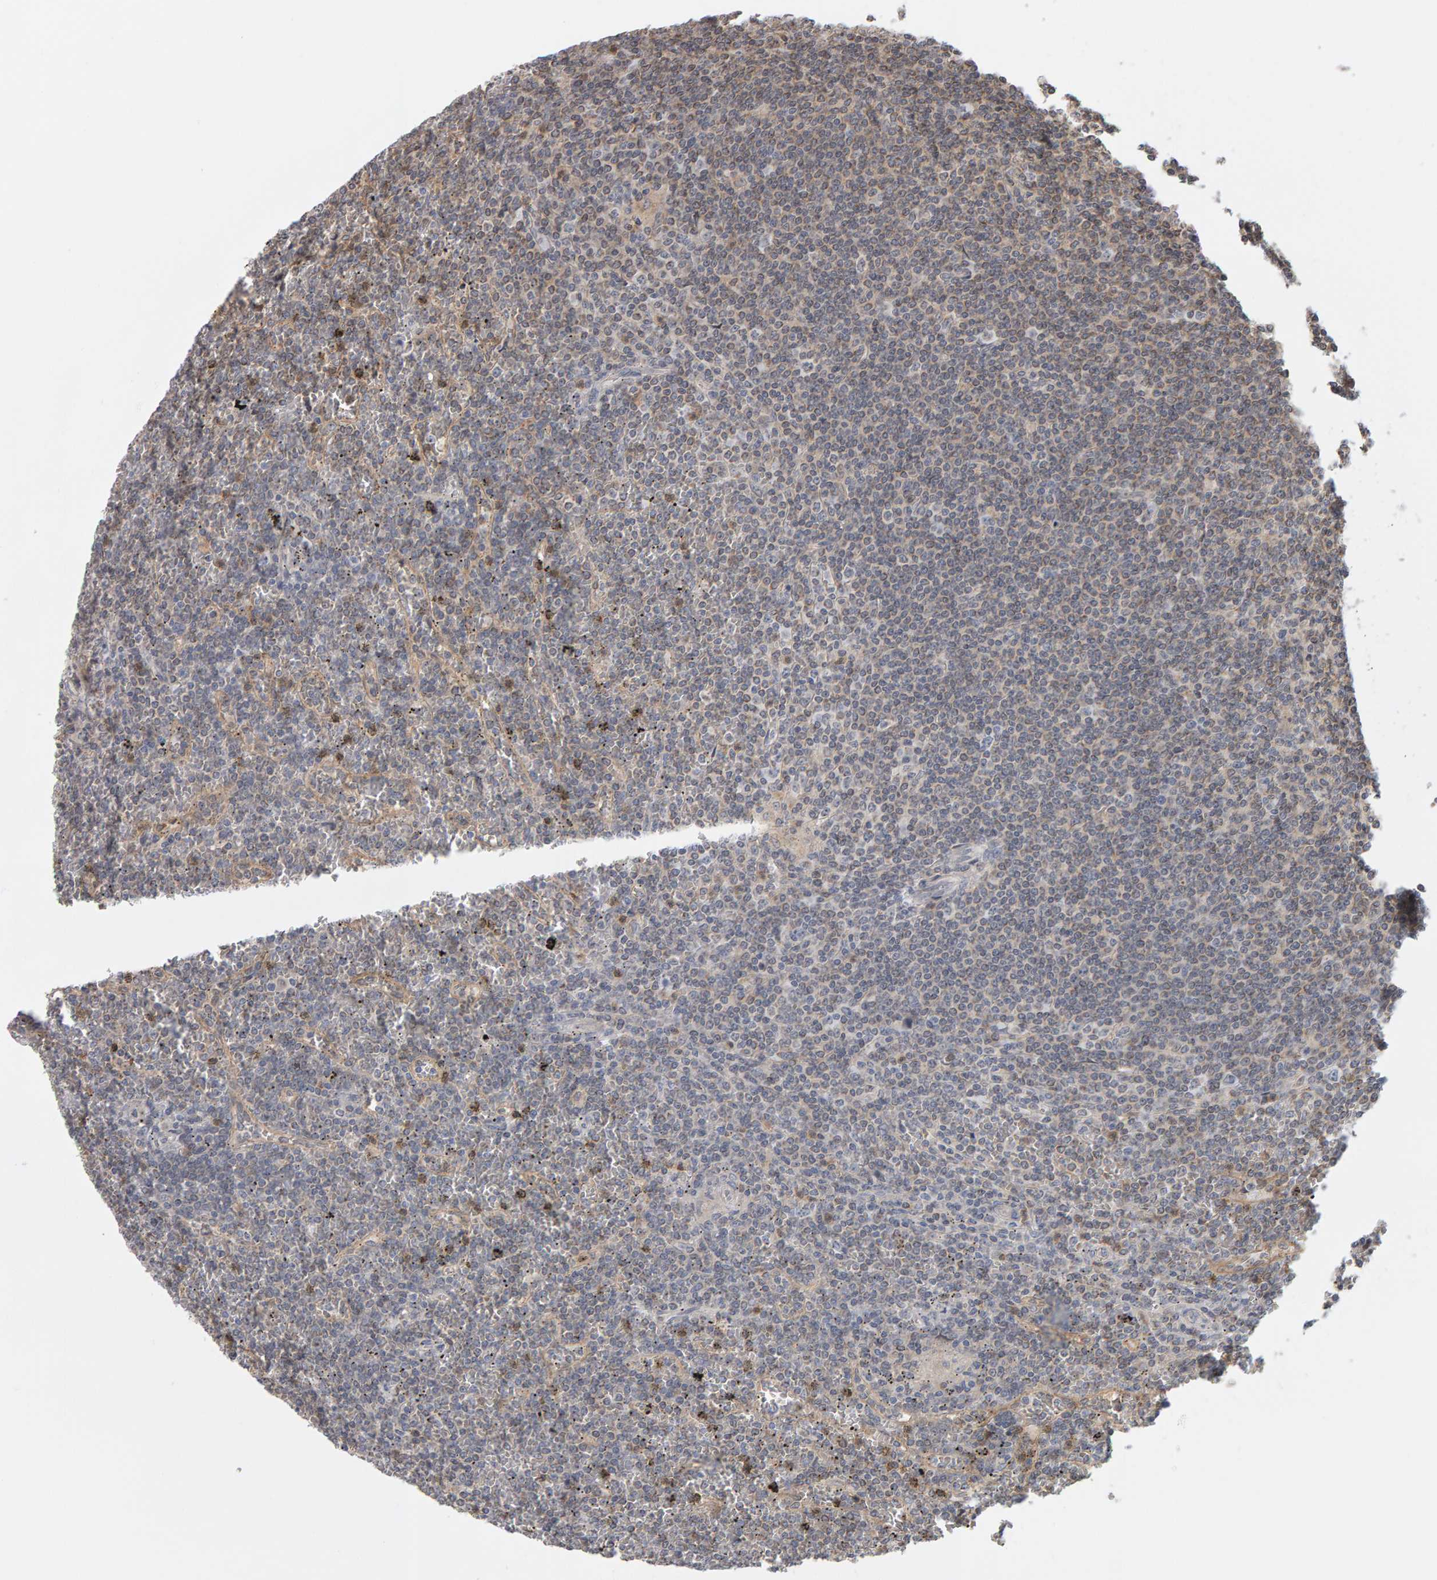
{"staining": {"intensity": "weak", "quantity": "25%-75%", "location": "cytoplasmic/membranous"}, "tissue": "lymphoma", "cell_type": "Tumor cells", "image_type": "cancer", "snomed": [{"axis": "morphology", "description": "Malignant lymphoma, non-Hodgkin's type, Low grade"}, {"axis": "topography", "description": "Spleen"}], "caption": "Low-grade malignant lymphoma, non-Hodgkin's type tissue shows weak cytoplasmic/membranous staining in about 25%-75% of tumor cells, visualized by immunohistochemistry. The staining is performed using DAB (3,3'-diaminobenzidine) brown chromogen to label protein expression. The nuclei are counter-stained blue using hematoxylin.", "gene": "MSRA", "patient": {"sex": "female", "age": 19}}